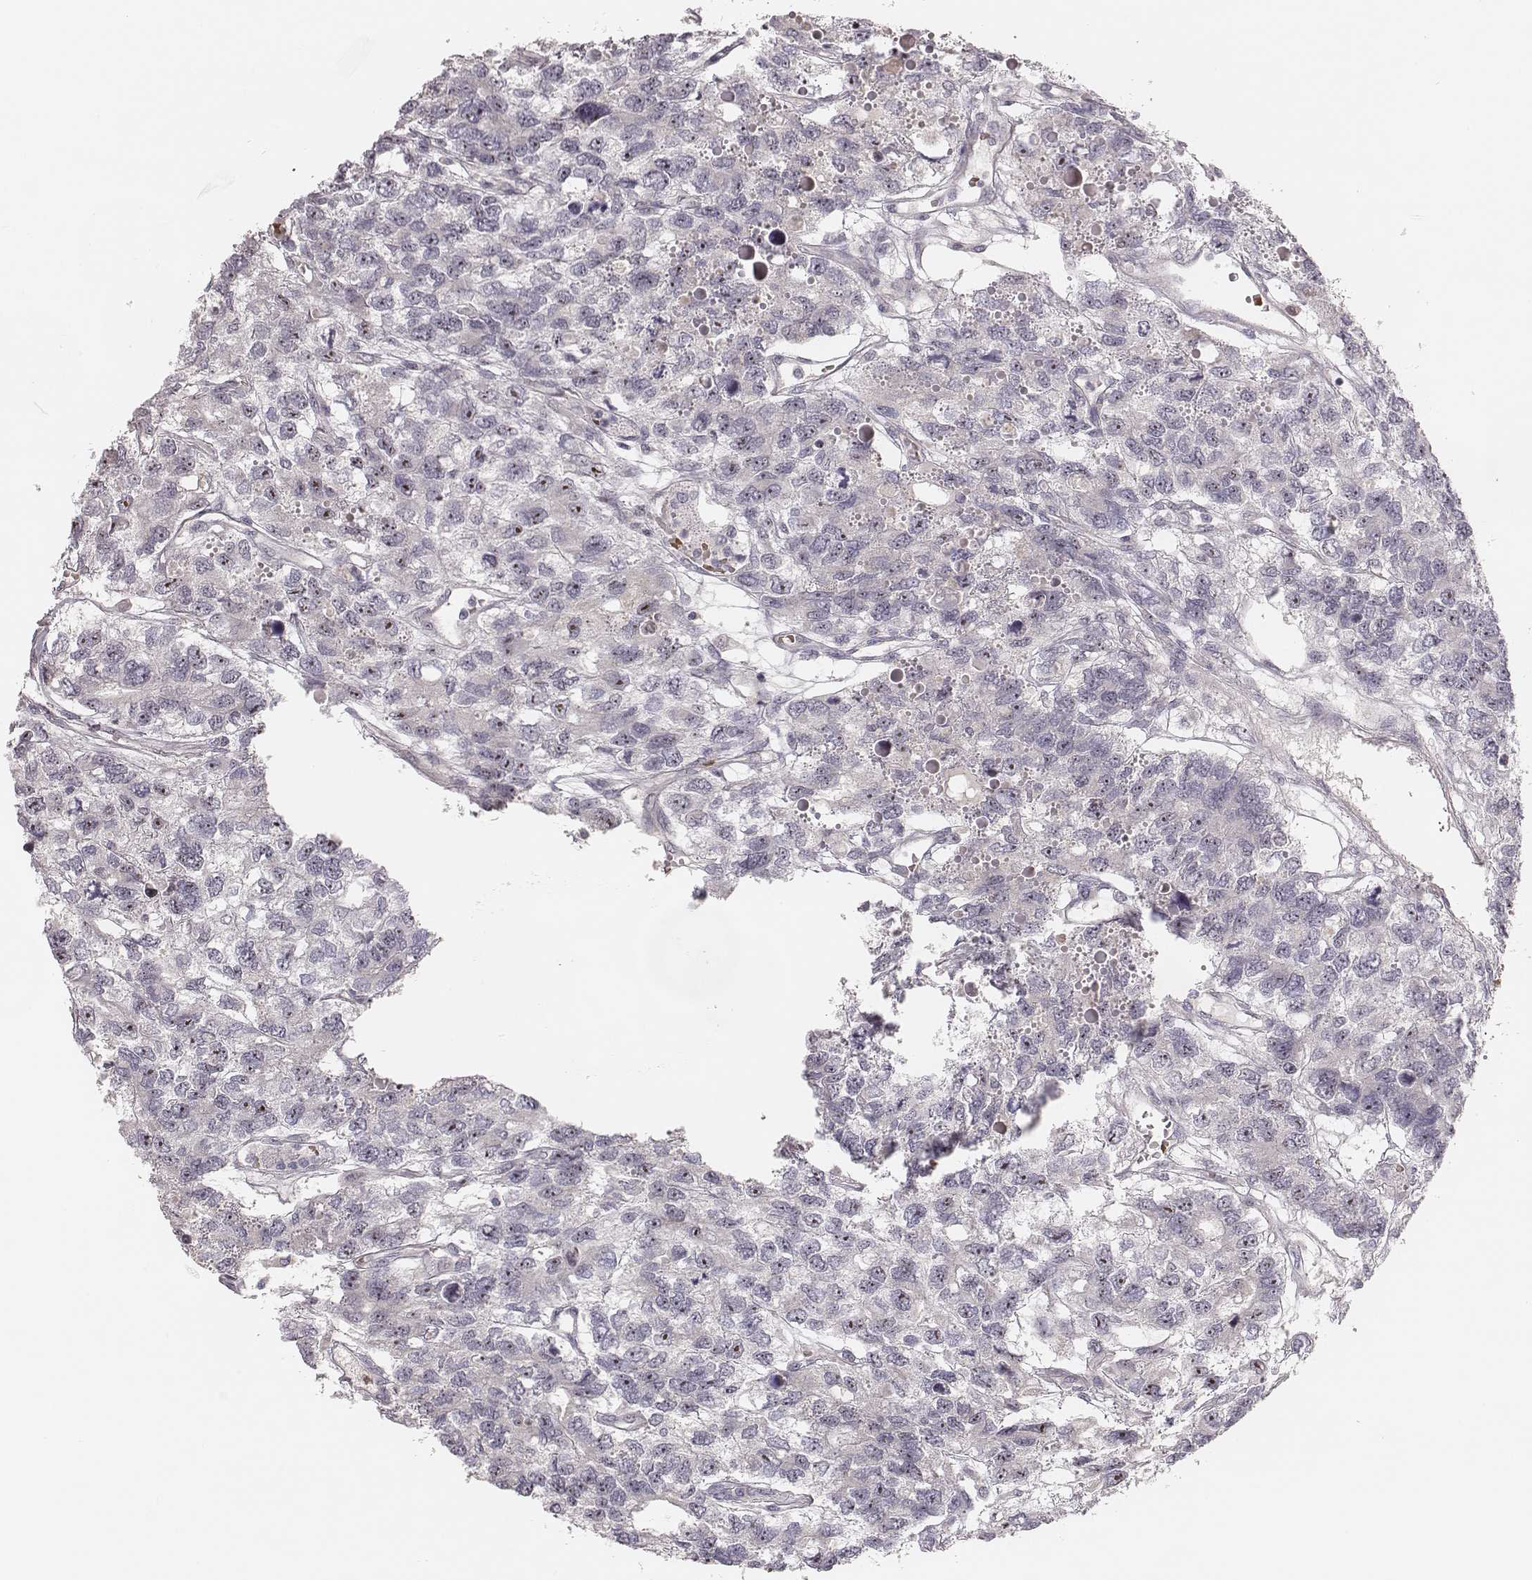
{"staining": {"intensity": "moderate", "quantity": "<25%", "location": "nuclear"}, "tissue": "testis cancer", "cell_type": "Tumor cells", "image_type": "cancer", "snomed": [{"axis": "morphology", "description": "Seminoma, NOS"}, {"axis": "topography", "description": "Testis"}], "caption": "Protein staining demonstrates moderate nuclear positivity in approximately <25% of tumor cells in seminoma (testis).", "gene": "NIFK", "patient": {"sex": "male", "age": 52}}